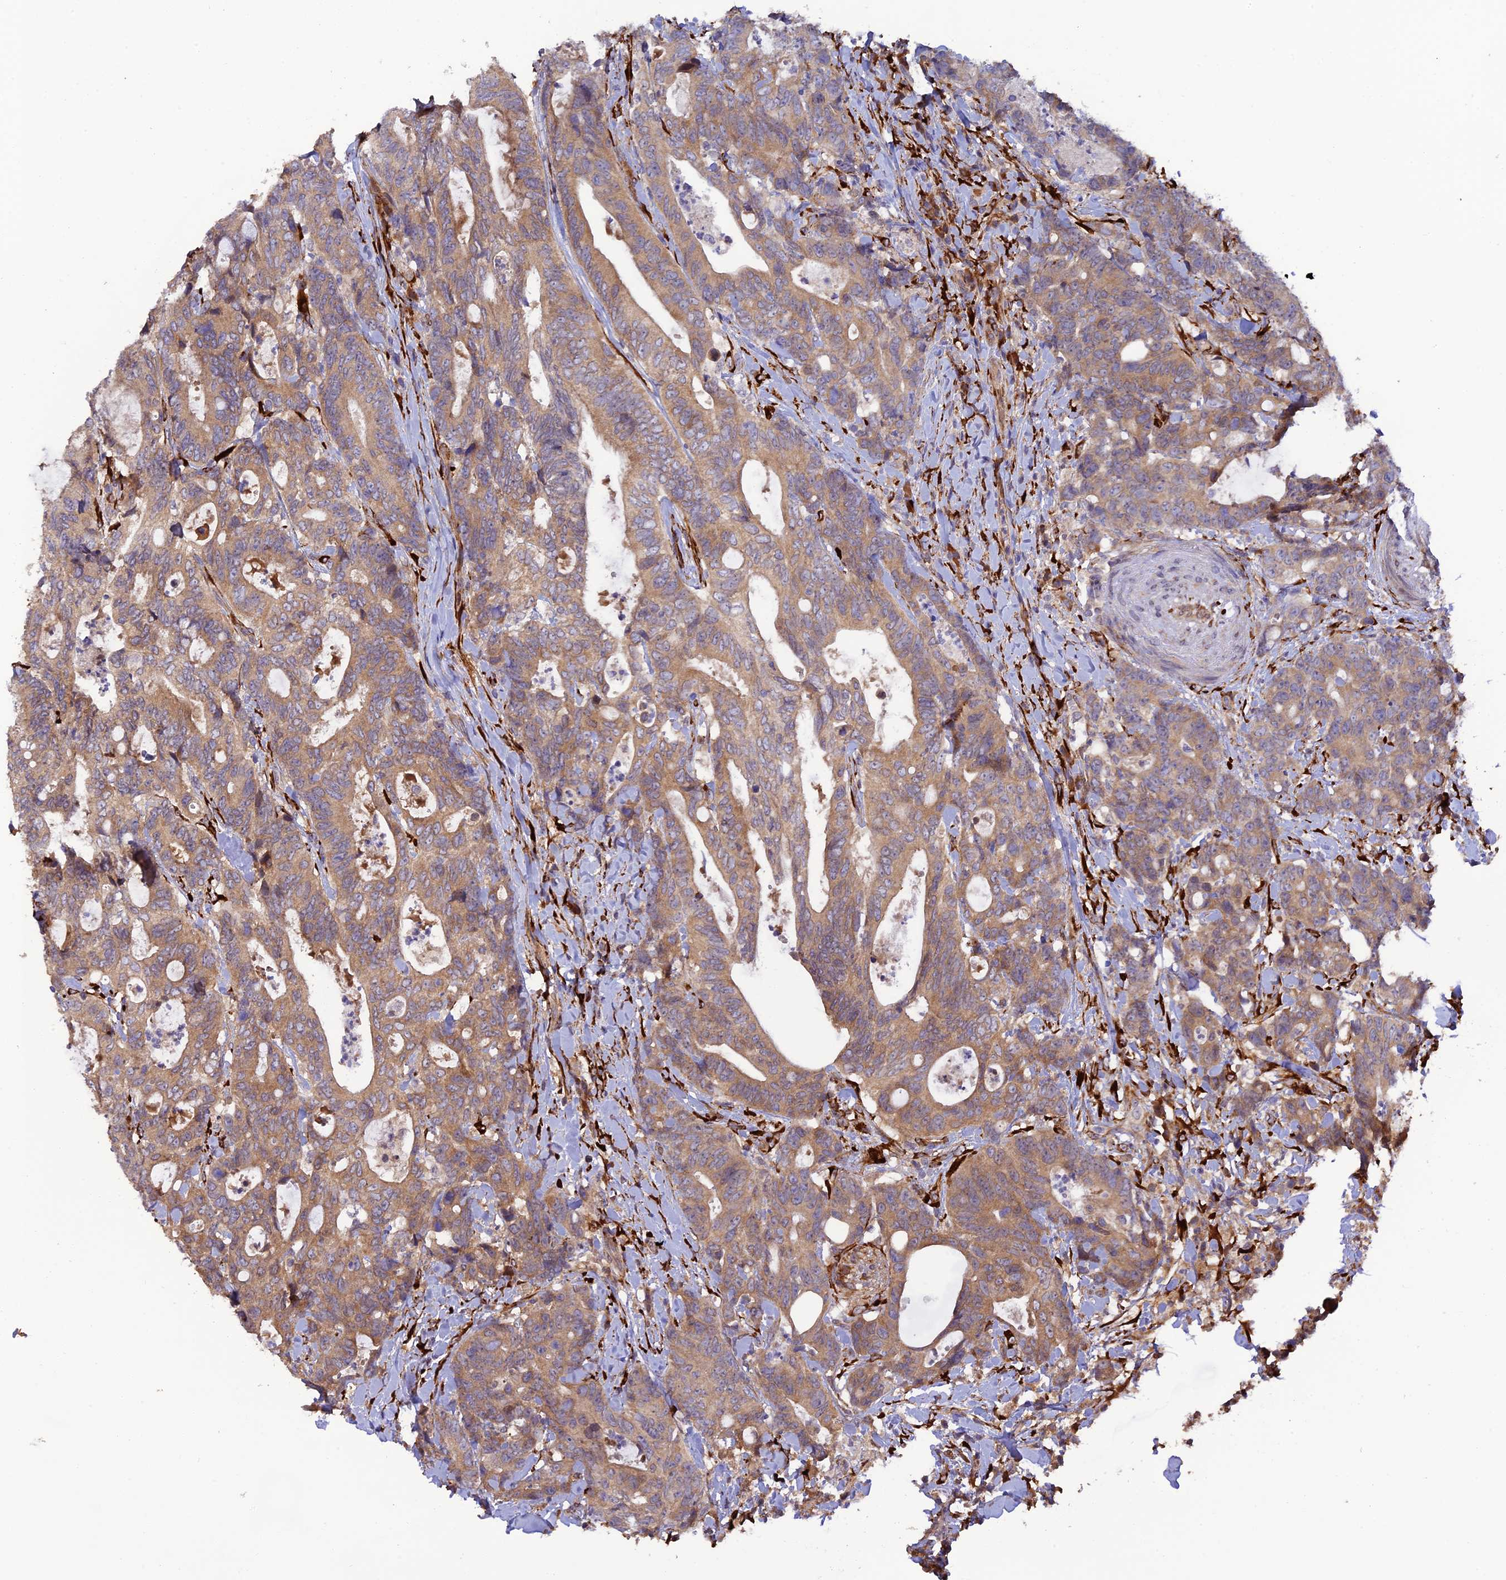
{"staining": {"intensity": "moderate", "quantity": ">75%", "location": "cytoplasmic/membranous"}, "tissue": "colorectal cancer", "cell_type": "Tumor cells", "image_type": "cancer", "snomed": [{"axis": "morphology", "description": "Adenocarcinoma, NOS"}, {"axis": "topography", "description": "Colon"}], "caption": "Immunohistochemistry staining of adenocarcinoma (colorectal), which reveals medium levels of moderate cytoplasmic/membranous positivity in about >75% of tumor cells indicating moderate cytoplasmic/membranous protein positivity. The staining was performed using DAB (brown) for protein detection and nuclei were counterstained in hematoxylin (blue).", "gene": "P3H3", "patient": {"sex": "female", "age": 82}}